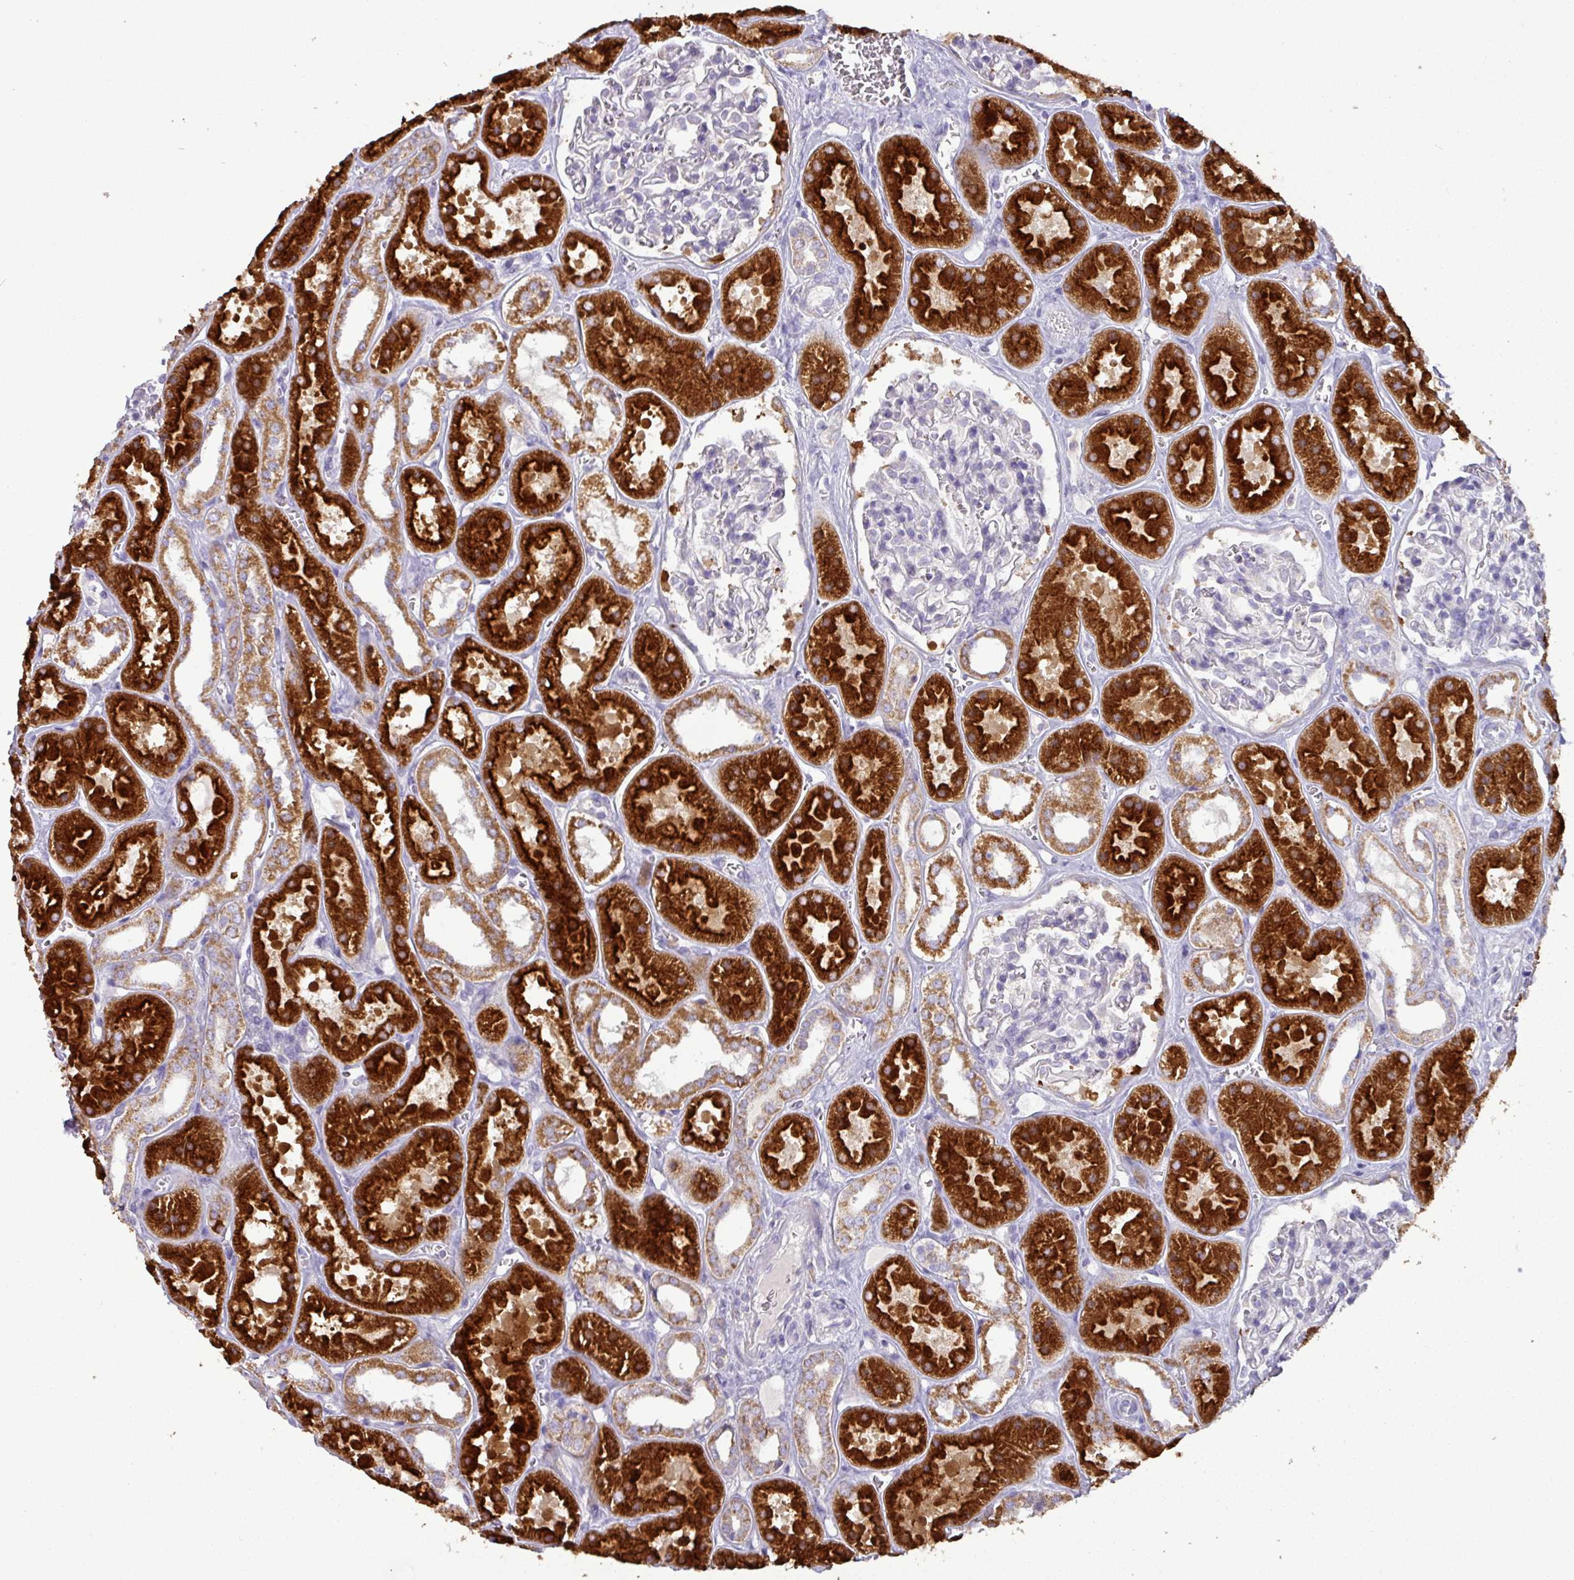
{"staining": {"intensity": "negative", "quantity": "none", "location": "none"}, "tissue": "kidney", "cell_type": "Cells in glomeruli", "image_type": "normal", "snomed": [{"axis": "morphology", "description": "Normal tissue, NOS"}, {"axis": "topography", "description": "Kidney"}], "caption": "IHC micrograph of unremarkable kidney: human kidney stained with DAB reveals no significant protein expression in cells in glomeruli.", "gene": "TRAPPC1", "patient": {"sex": "female", "age": 41}}